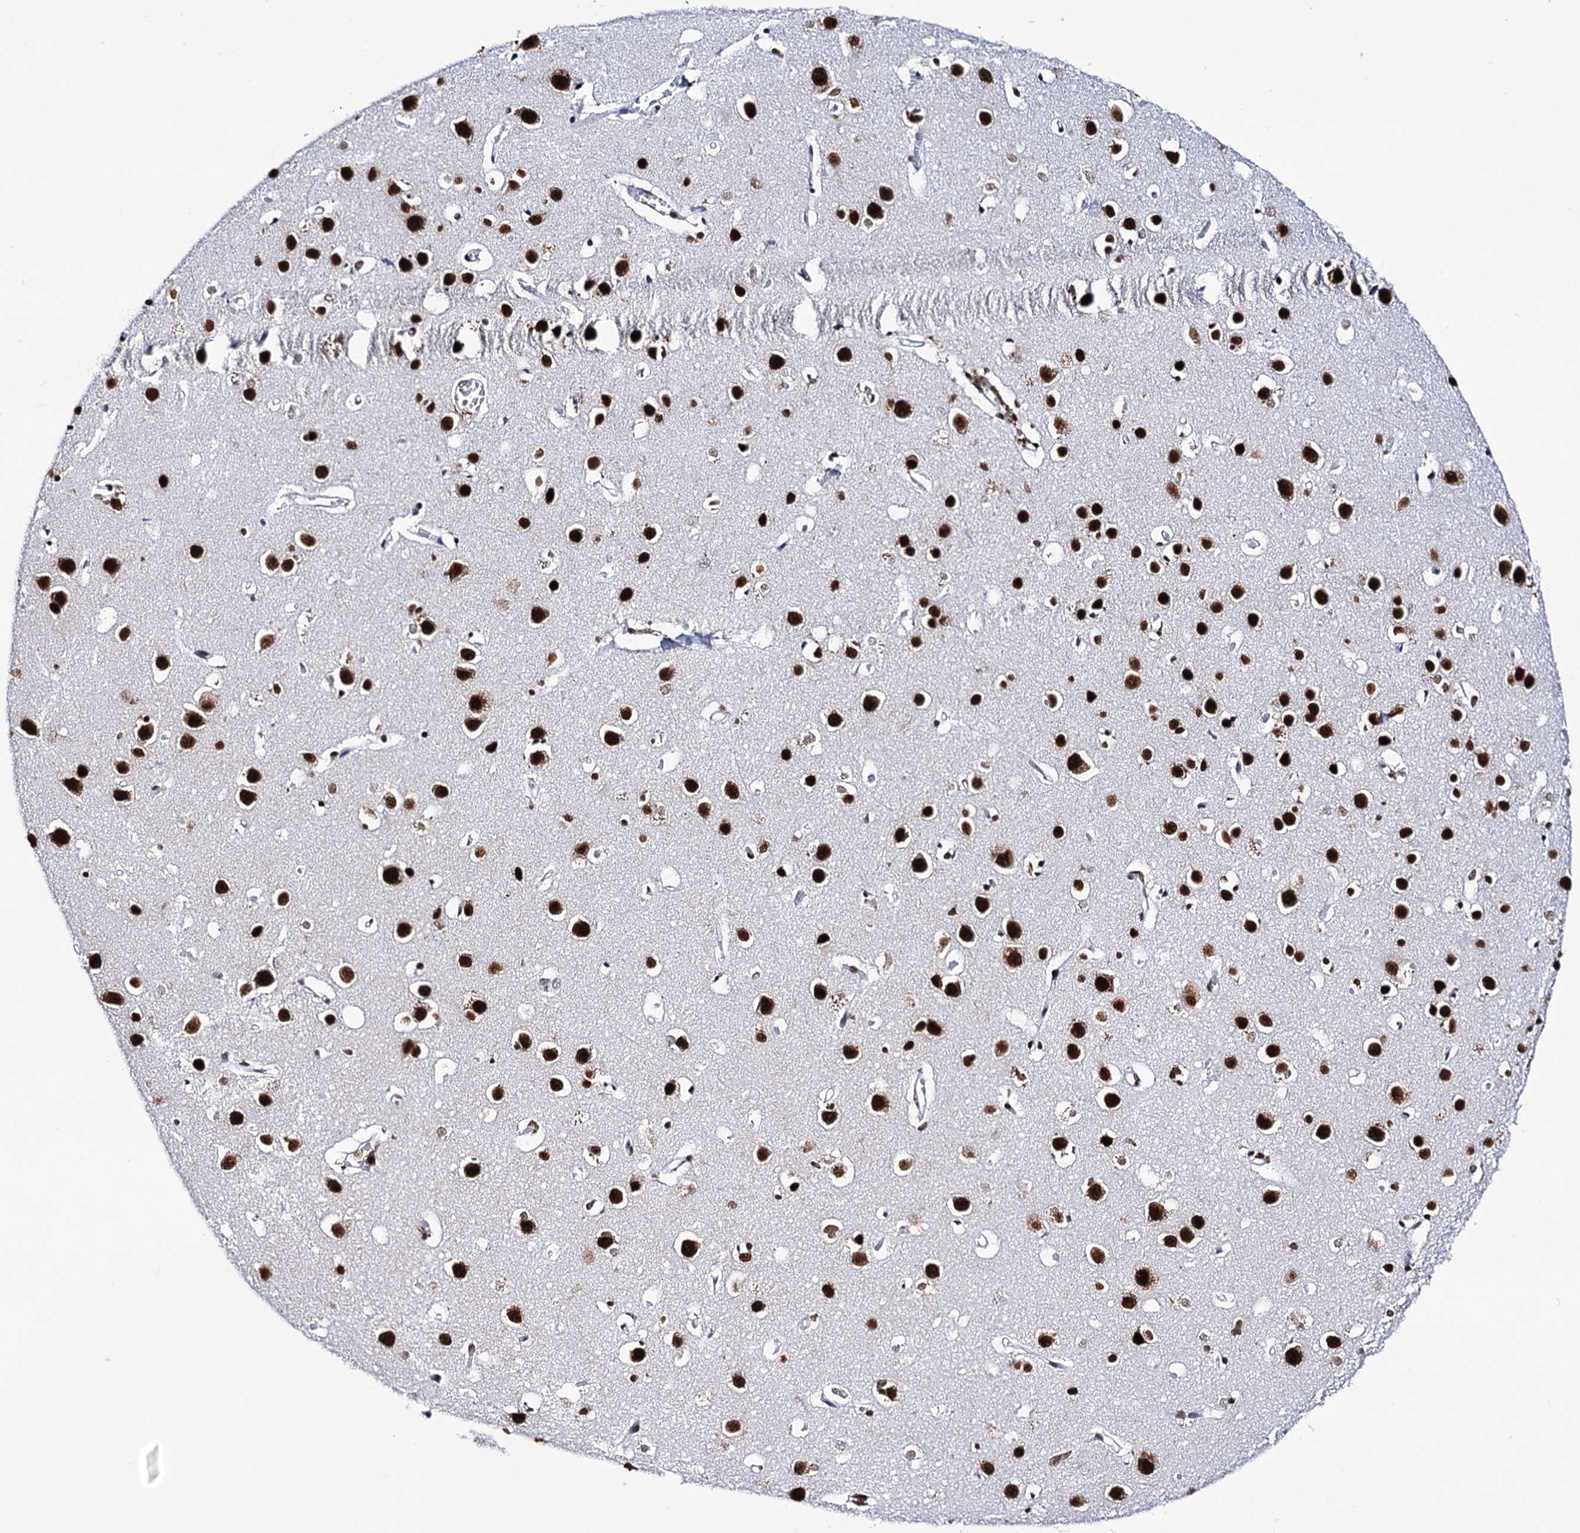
{"staining": {"intensity": "moderate", "quantity": "25%-75%", "location": "nuclear"}, "tissue": "cerebral cortex", "cell_type": "Endothelial cells", "image_type": "normal", "snomed": [{"axis": "morphology", "description": "Normal tissue, NOS"}, {"axis": "topography", "description": "Cerebral cortex"}], "caption": "Immunohistochemical staining of normal cerebral cortex exhibits medium levels of moderate nuclear positivity in approximately 25%-75% of endothelial cells.", "gene": "MATR3", "patient": {"sex": "female", "age": 64}}